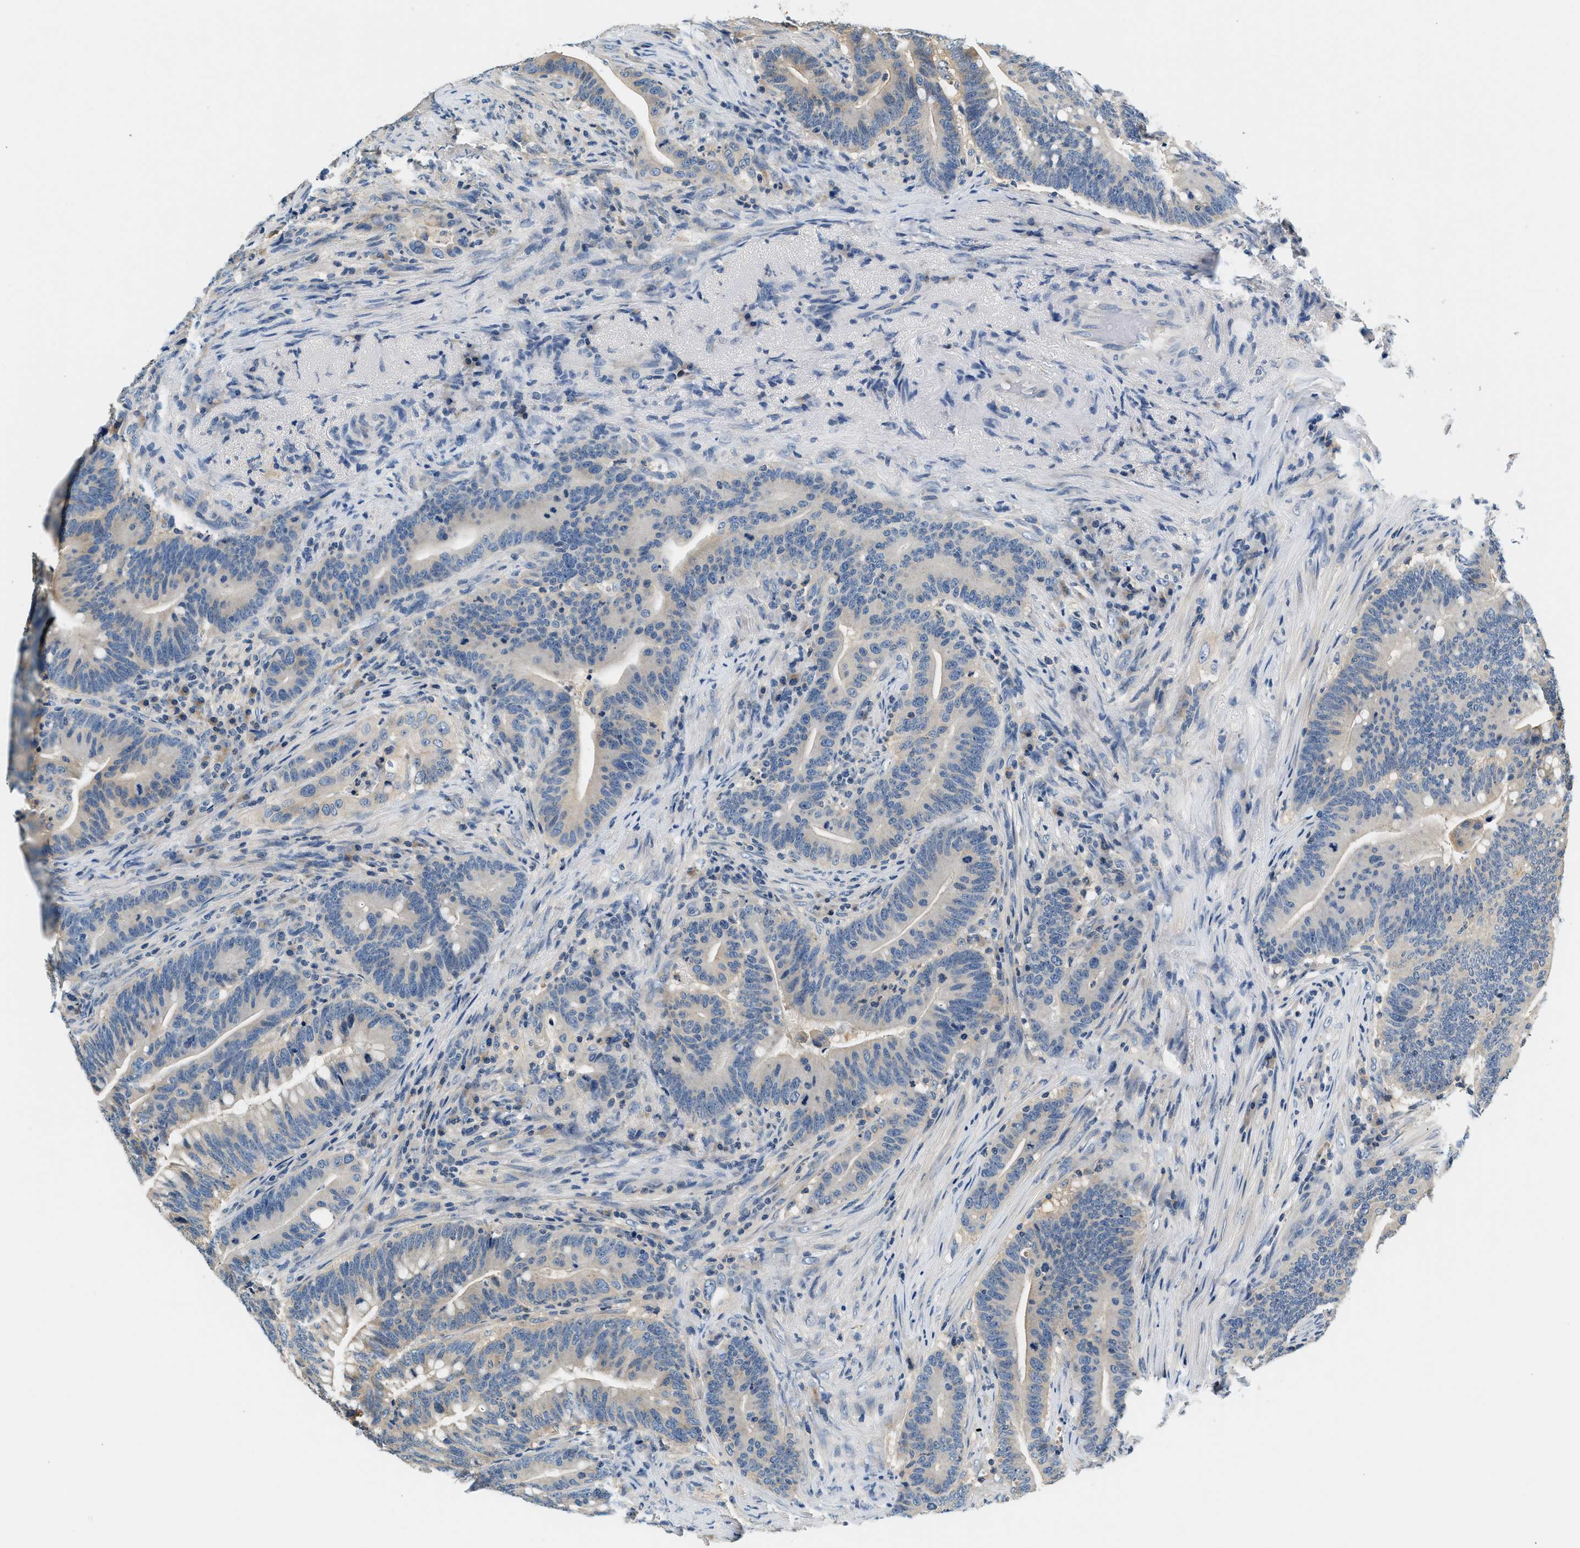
{"staining": {"intensity": "weak", "quantity": "<25%", "location": "cytoplasmic/membranous"}, "tissue": "colorectal cancer", "cell_type": "Tumor cells", "image_type": "cancer", "snomed": [{"axis": "morphology", "description": "Normal tissue, NOS"}, {"axis": "morphology", "description": "Adenocarcinoma, NOS"}, {"axis": "topography", "description": "Colon"}], "caption": "The histopathology image demonstrates no significant positivity in tumor cells of colorectal cancer.", "gene": "SLC35E1", "patient": {"sex": "female", "age": 66}}